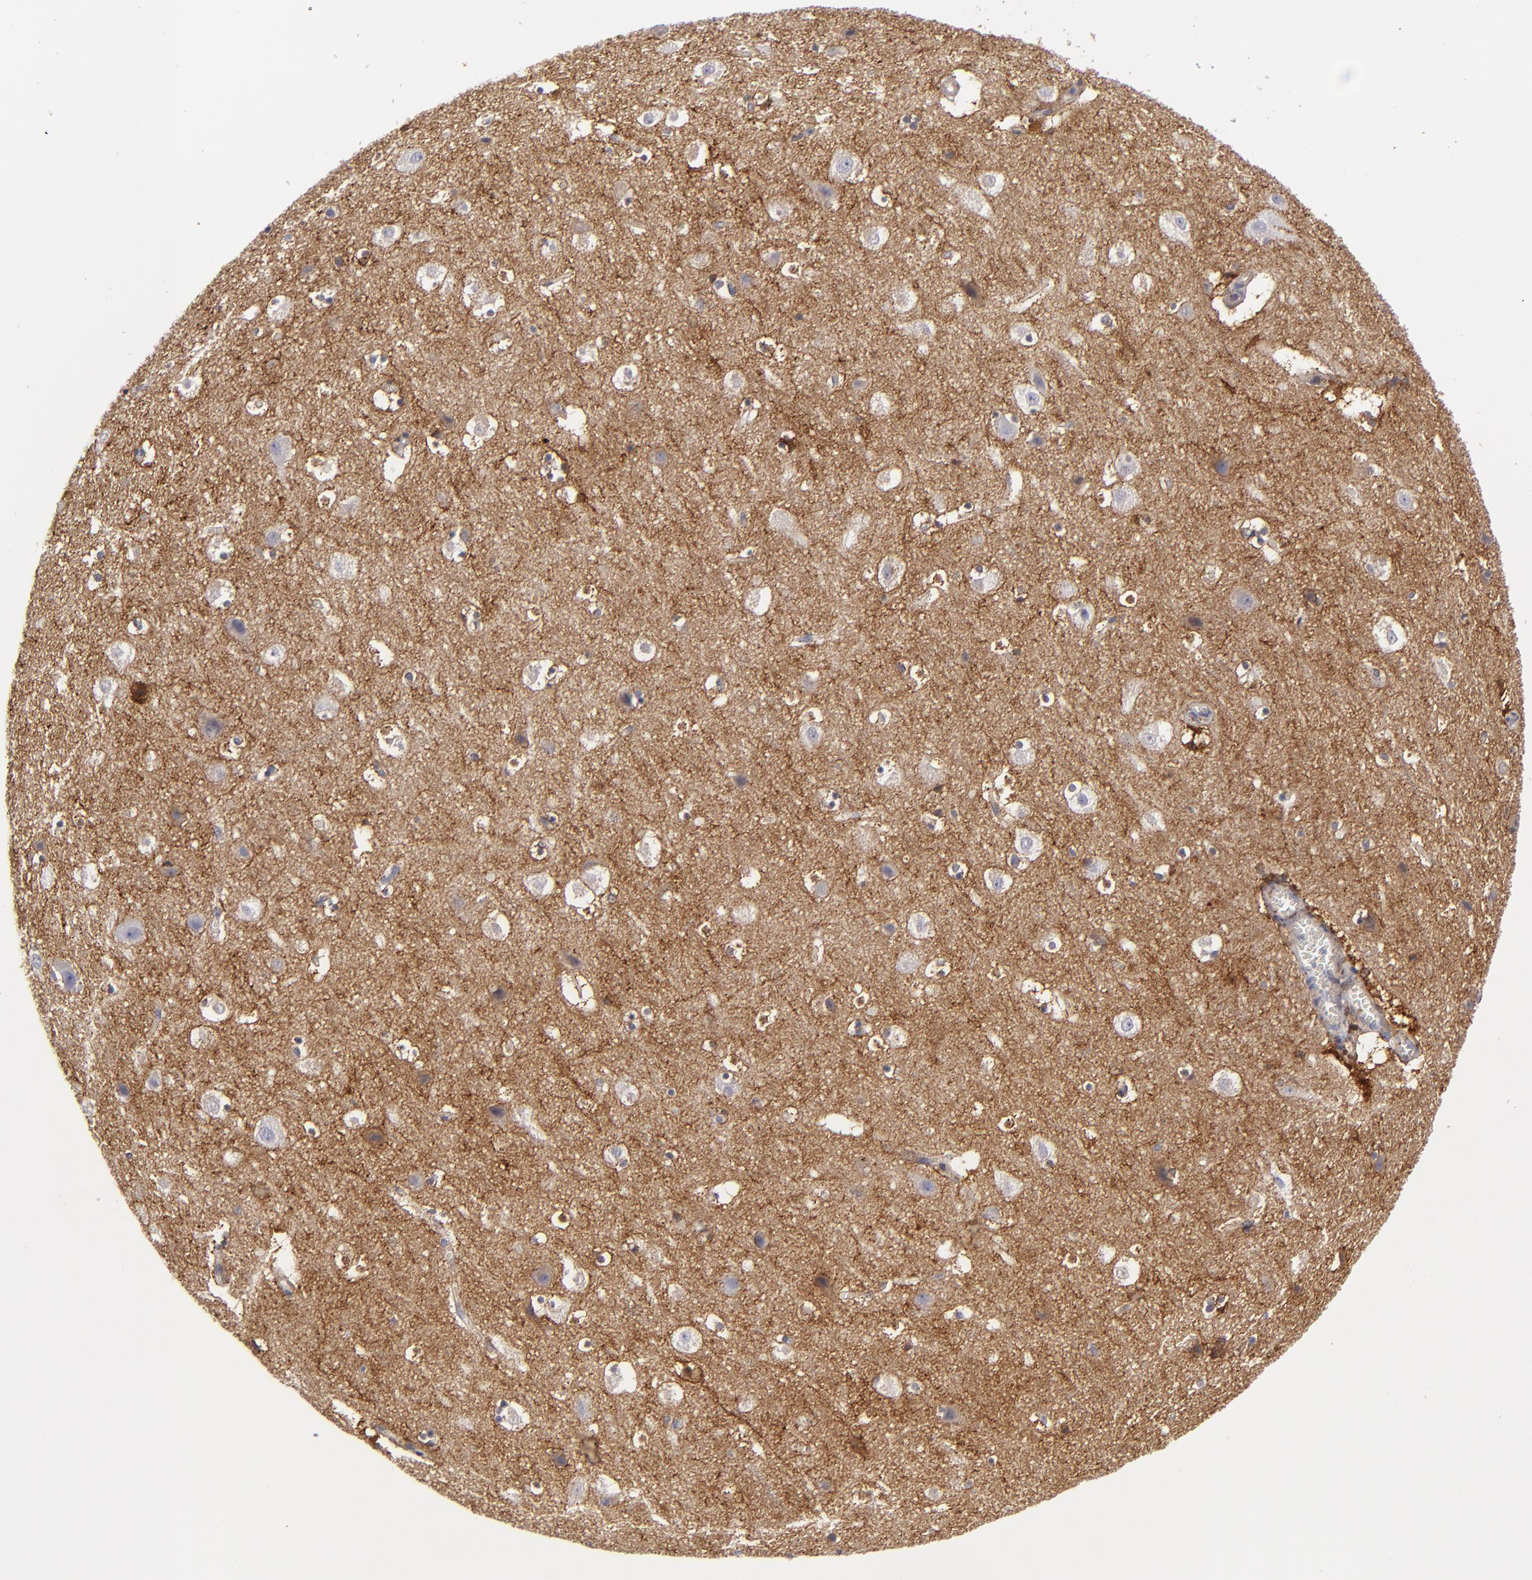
{"staining": {"intensity": "moderate", "quantity": ">75%", "location": "cytoplasmic/membranous"}, "tissue": "cerebral cortex", "cell_type": "Endothelial cells", "image_type": "normal", "snomed": [{"axis": "morphology", "description": "Normal tissue, NOS"}, {"axis": "topography", "description": "Cerebral cortex"}], "caption": "This micrograph demonstrates immunohistochemistry staining of normal cerebral cortex, with medium moderate cytoplasmic/membranous expression in about >75% of endothelial cells.", "gene": "ALCAM", "patient": {"sex": "male", "age": 45}}